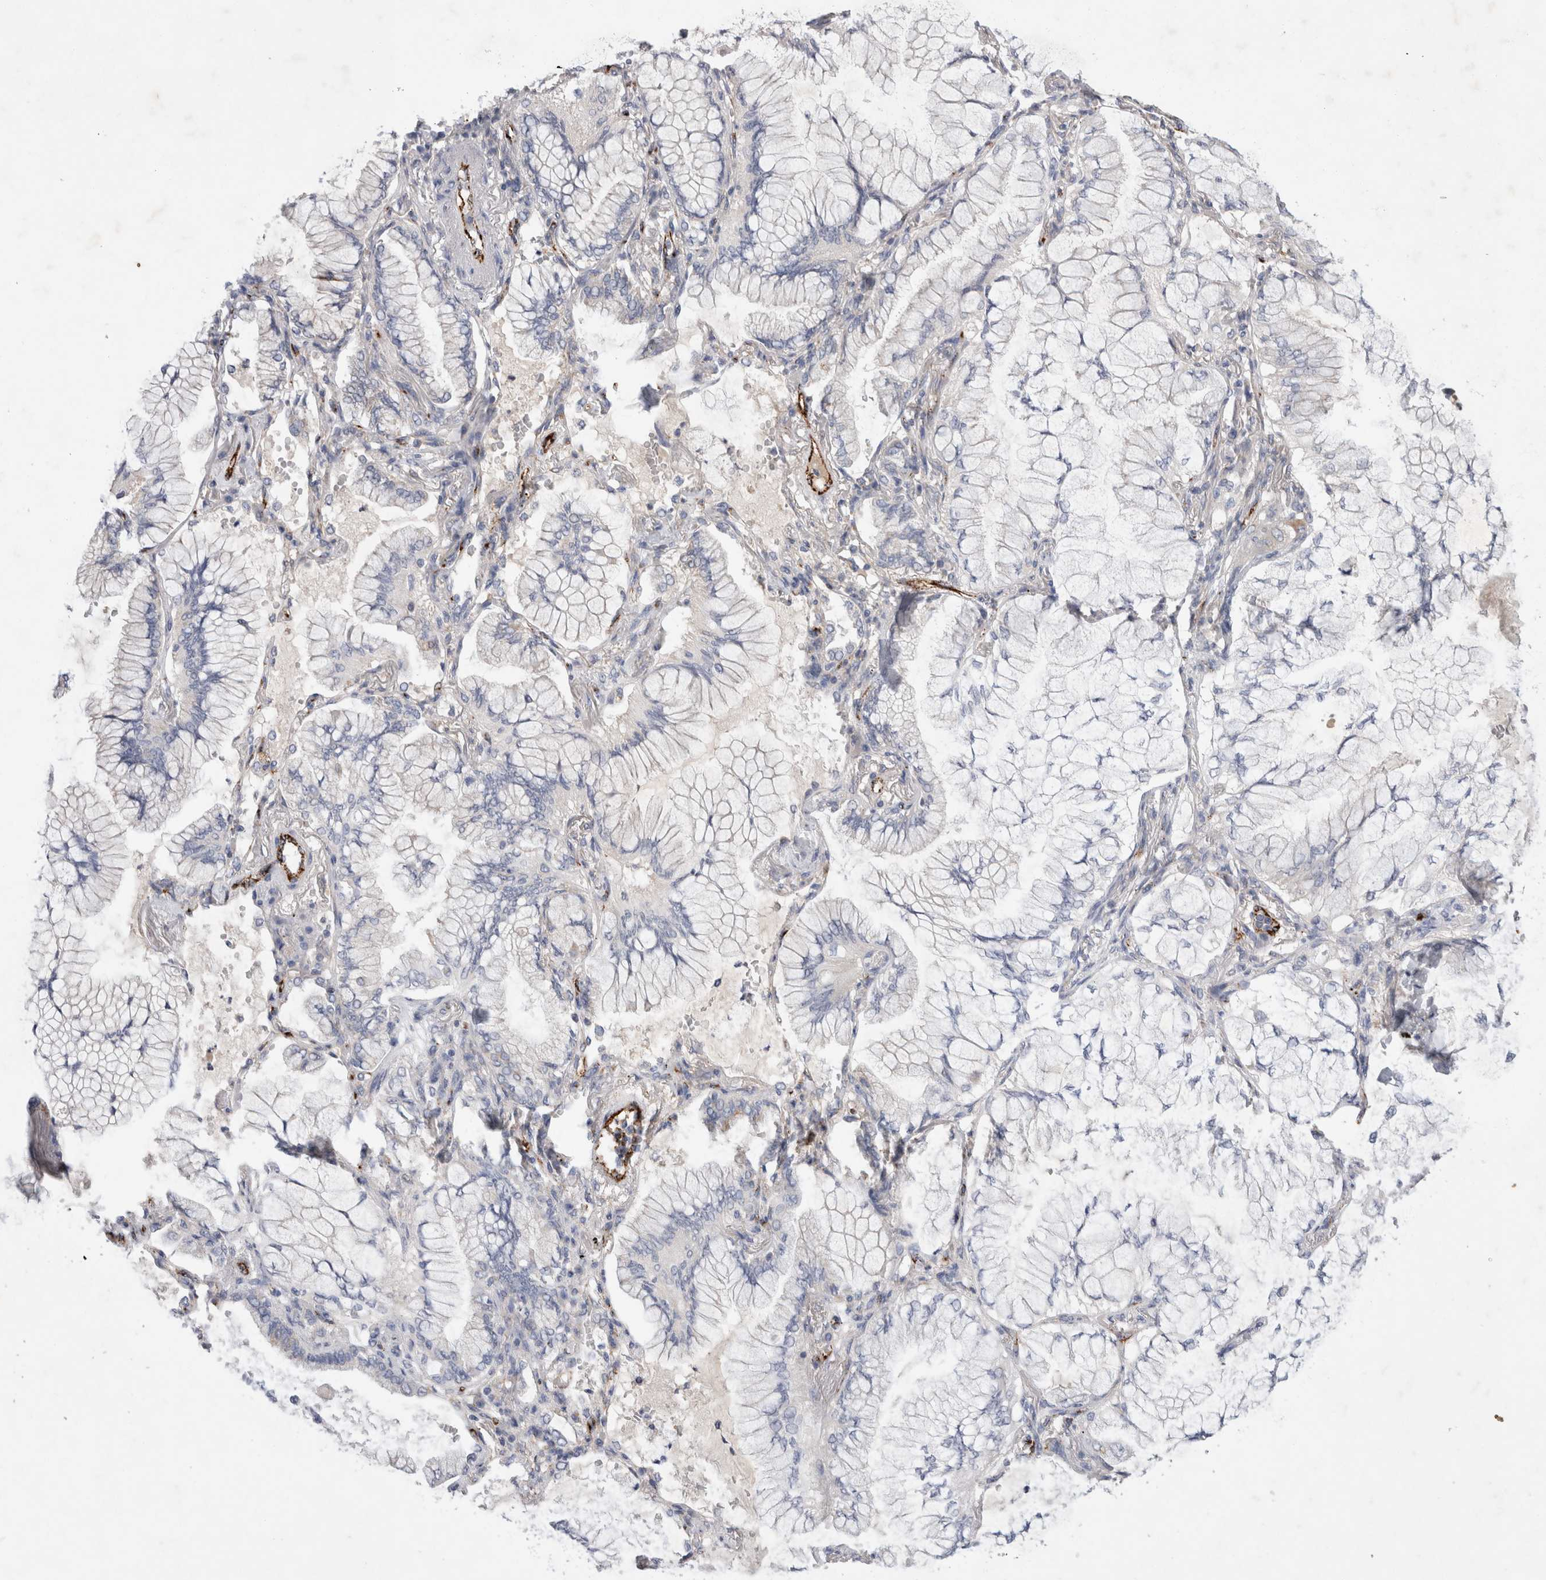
{"staining": {"intensity": "negative", "quantity": "none", "location": "none"}, "tissue": "lung cancer", "cell_type": "Tumor cells", "image_type": "cancer", "snomed": [{"axis": "morphology", "description": "Adenocarcinoma, NOS"}, {"axis": "topography", "description": "Lung"}], "caption": "Lung cancer was stained to show a protein in brown. There is no significant positivity in tumor cells.", "gene": "IARS2", "patient": {"sex": "female", "age": 70}}